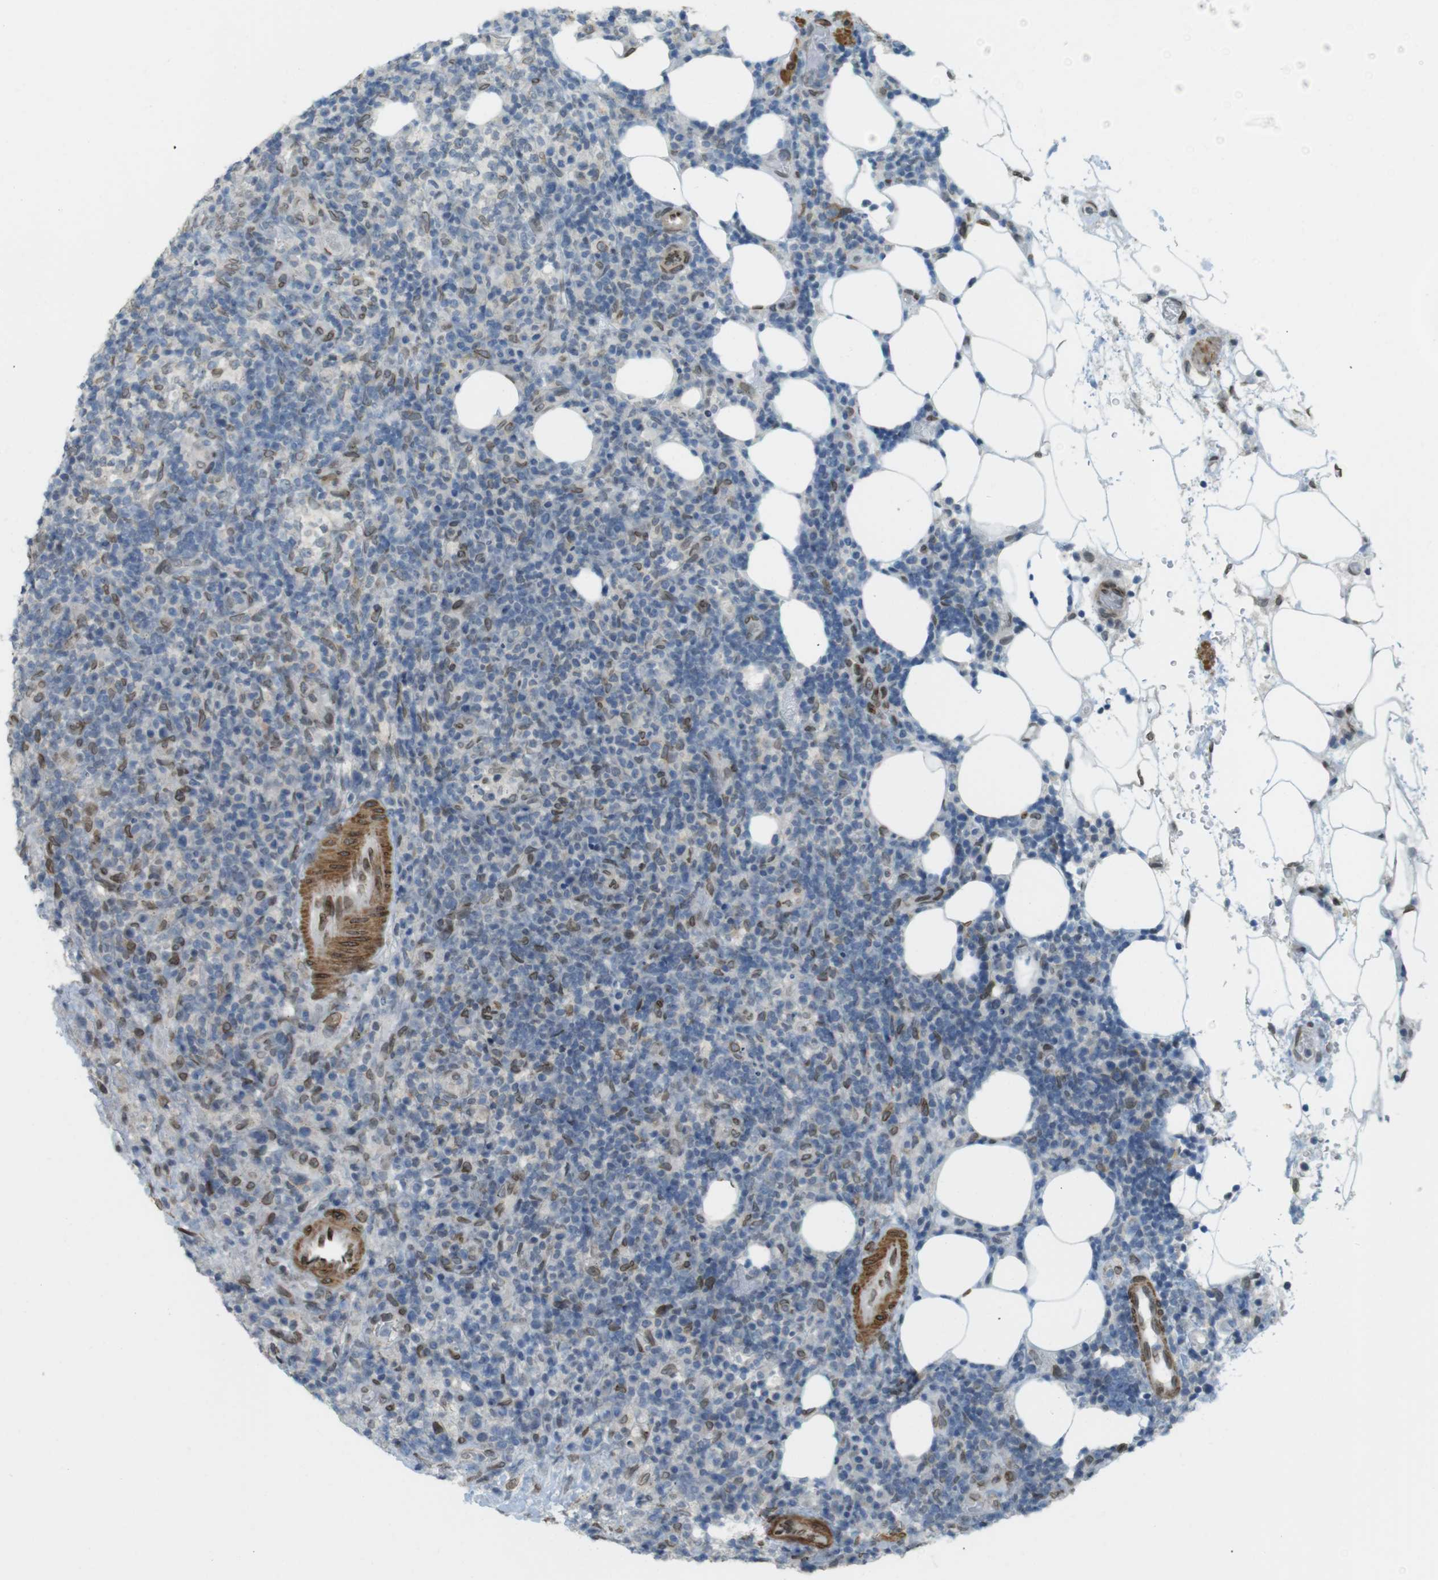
{"staining": {"intensity": "moderate", "quantity": "<25%", "location": "cytoplasmic/membranous,nuclear"}, "tissue": "lymphoma", "cell_type": "Tumor cells", "image_type": "cancer", "snomed": [{"axis": "morphology", "description": "Malignant lymphoma, non-Hodgkin's type, High grade"}, {"axis": "topography", "description": "Lymph node"}], "caption": "Protein expression by immunohistochemistry (IHC) exhibits moderate cytoplasmic/membranous and nuclear expression in about <25% of tumor cells in lymphoma. The protein is stained brown, and the nuclei are stained in blue (DAB (3,3'-diaminobenzidine) IHC with brightfield microscopy, high magnification).", "gene": "ARL6IP6", "patient": {"sex": "female", "age": 76}}